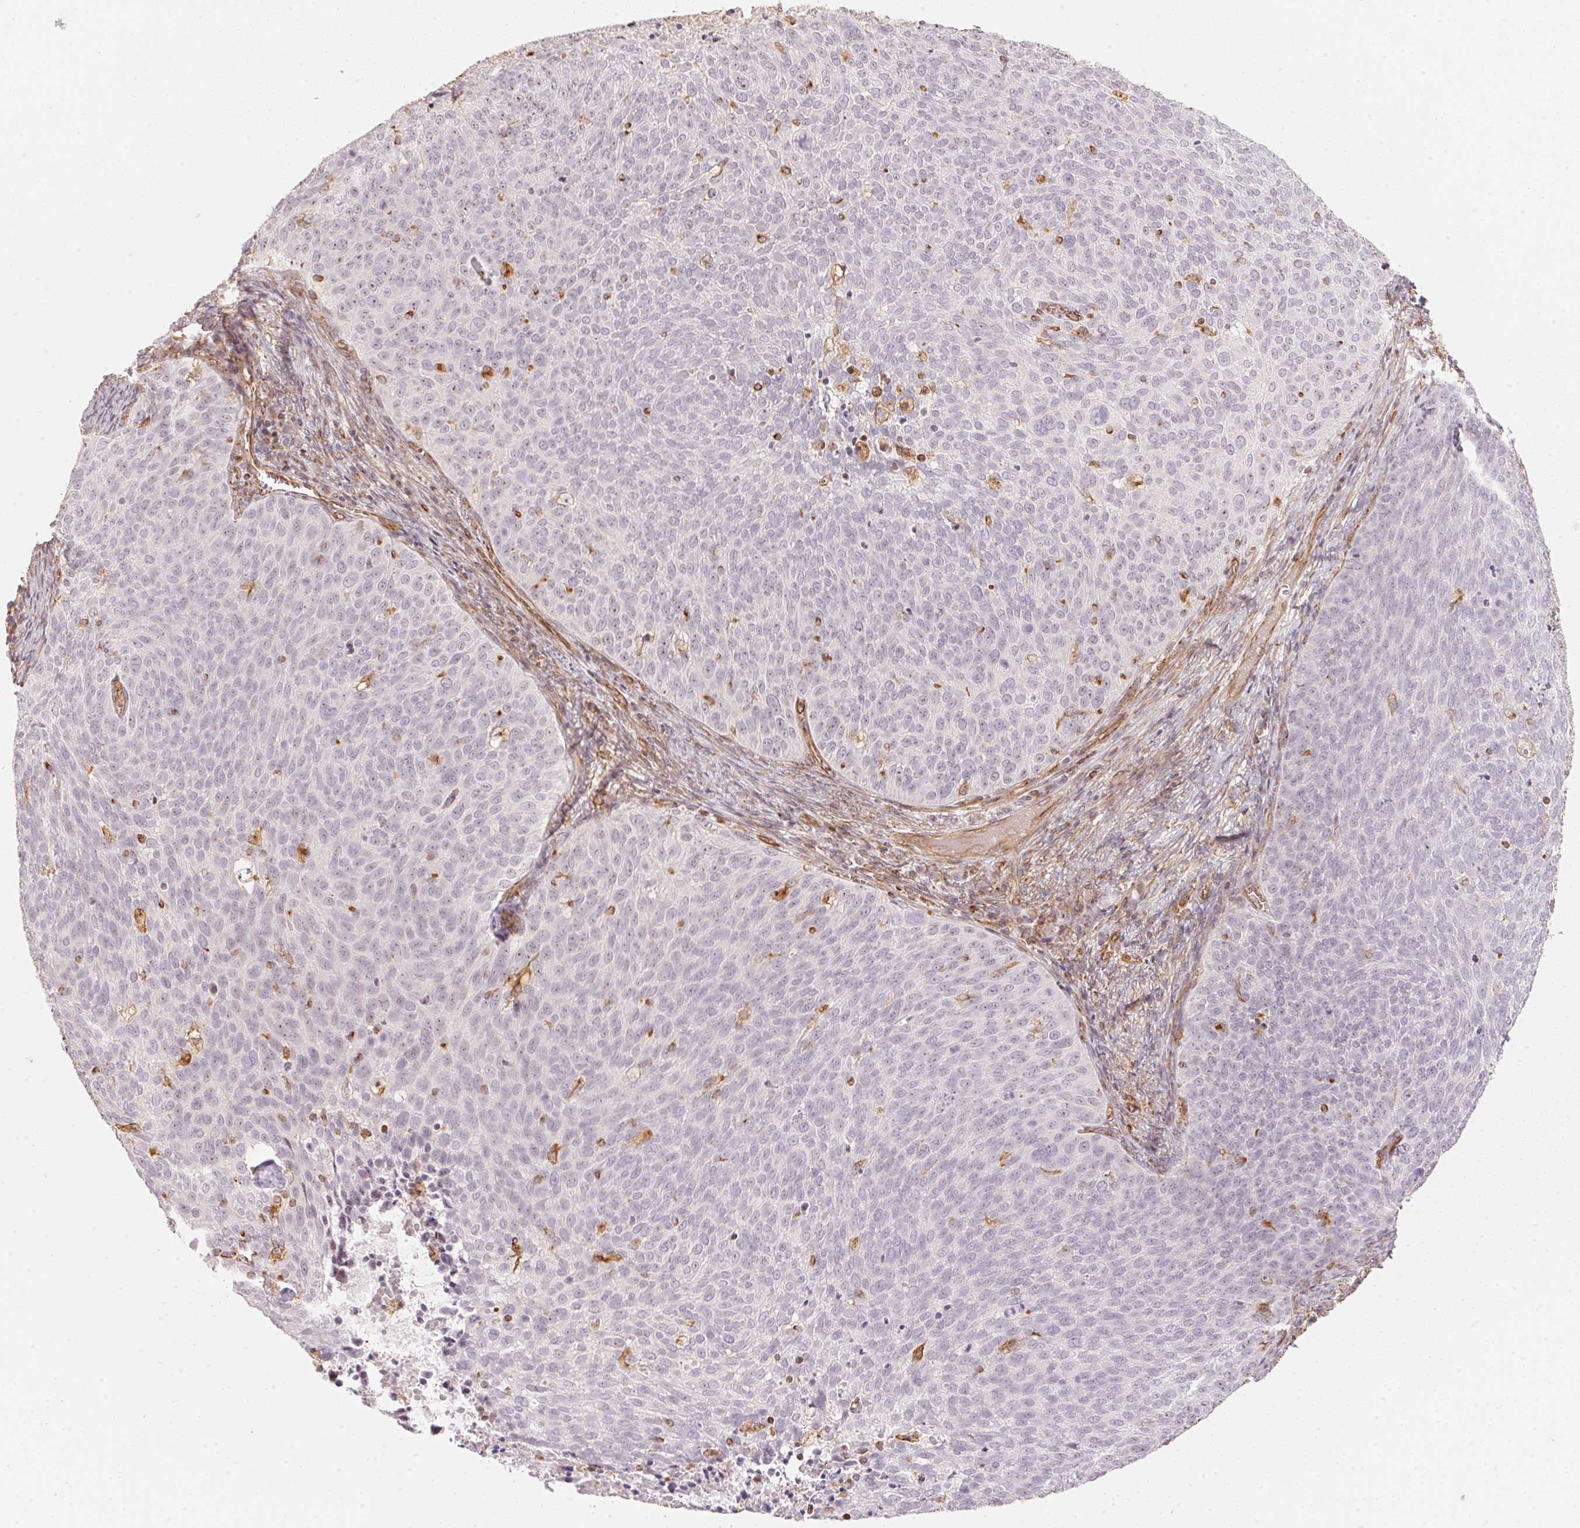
{"staining": {"intensity": "negative", "quantity": "none", "location": "none"}, "tissue": "cervical cancer", "cell_type": "Tumor cells", "image_type": "cancer", "snomed": [{"axis": "morphology", "description": "Squamous cell carcinoma, NOS"}, {"axis": "topography", "description": "Cervix"}], "caption": "IHC of human squamous cell carcinoma (cervical) reveals no positivity in tumor cells. Nuclei are stained in blue.", "gene": "FOXR2", "patient": {"sex": "female", "age": 39}}